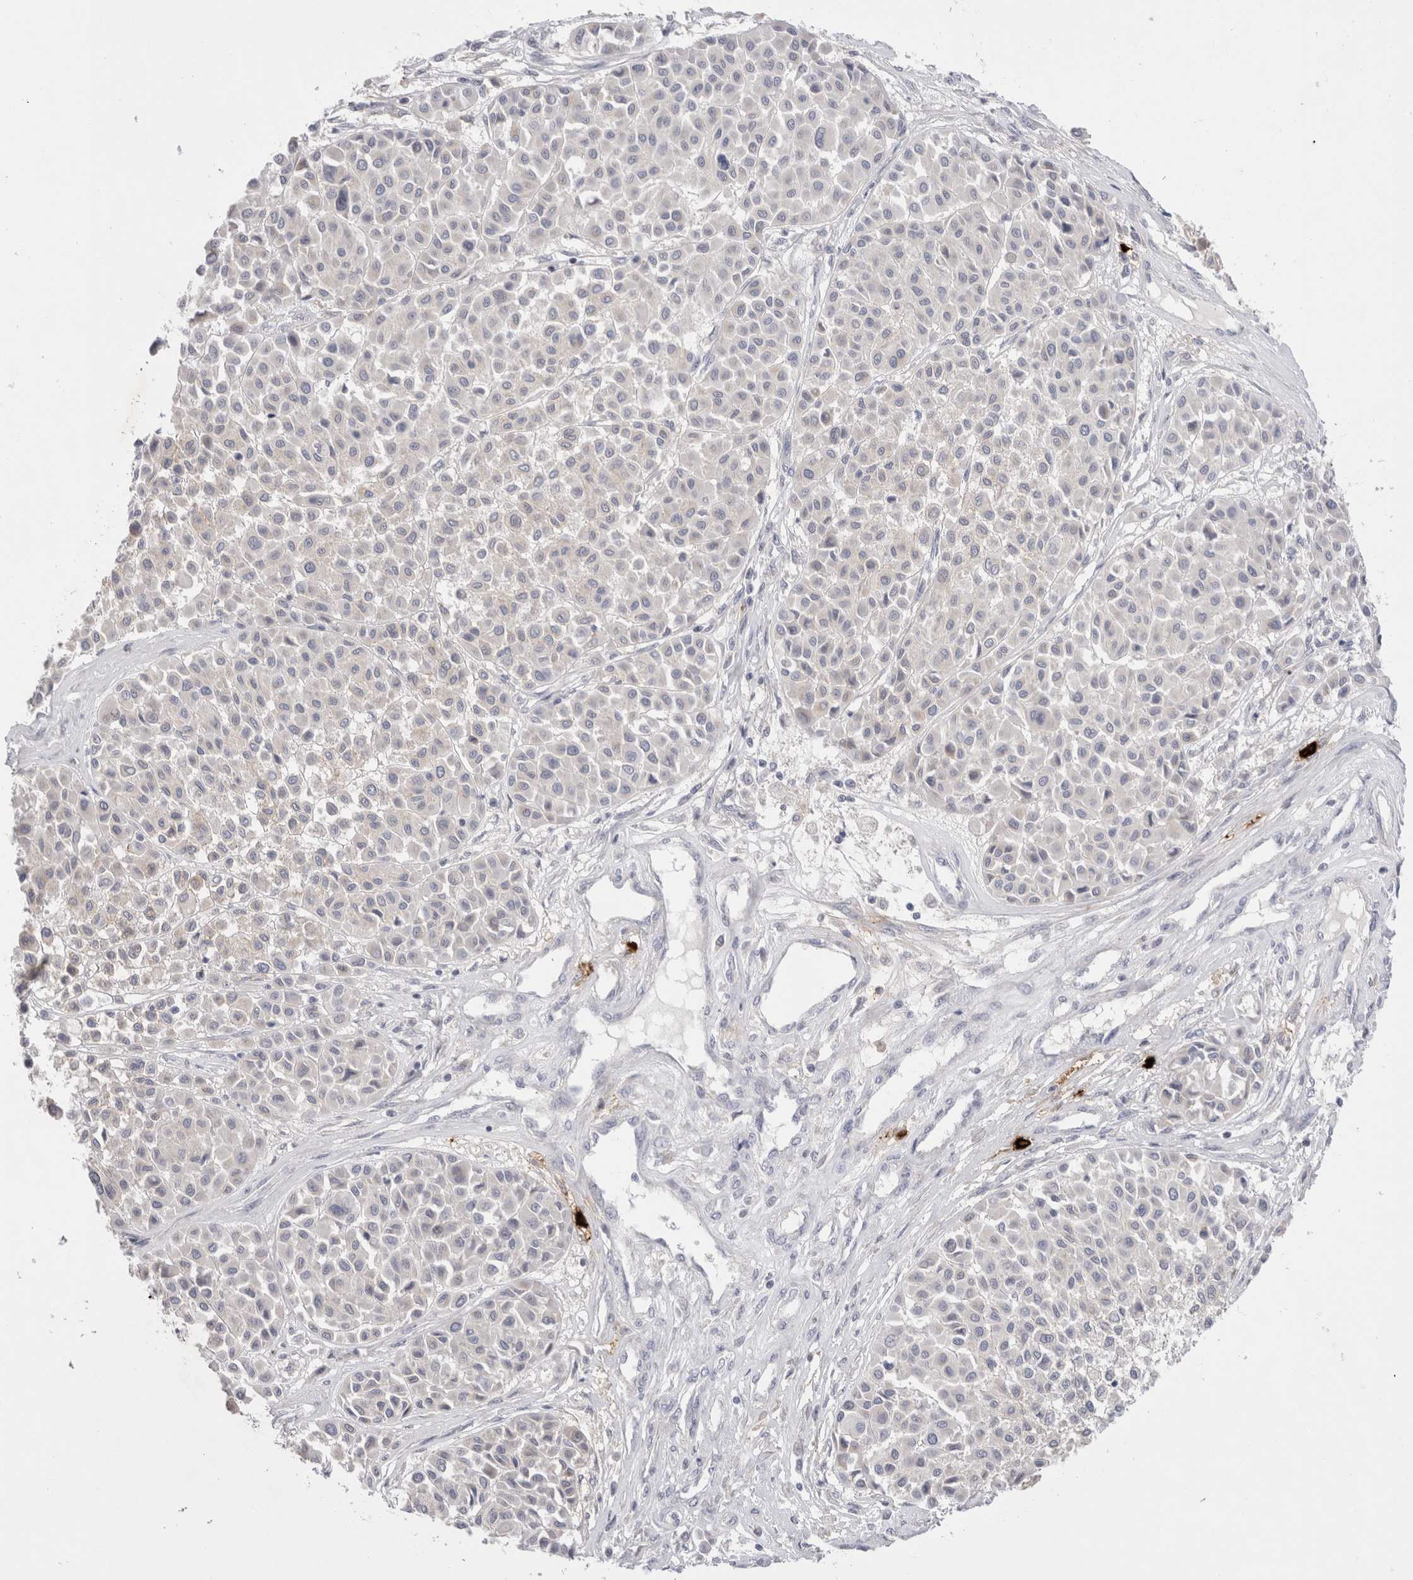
{"staining": {"intensity": "negative", "quantity": "none", "location": "none"}, "tissue": "melanoma", "cell_type": "Tumor cells", "image_type": "cancer", "snomed": [{"axis": "morphology", "description": "Malignant melanoma, Metastatic site"}, {"axis": "topography", "description": "Soft tissue"}], "caption": "The photomicrograph reveals no significant expression in tumor cells of malignant melanoma (metastatic site).", "gene": "SPINK2", "patient": {"sex": "male", "age": 41}}